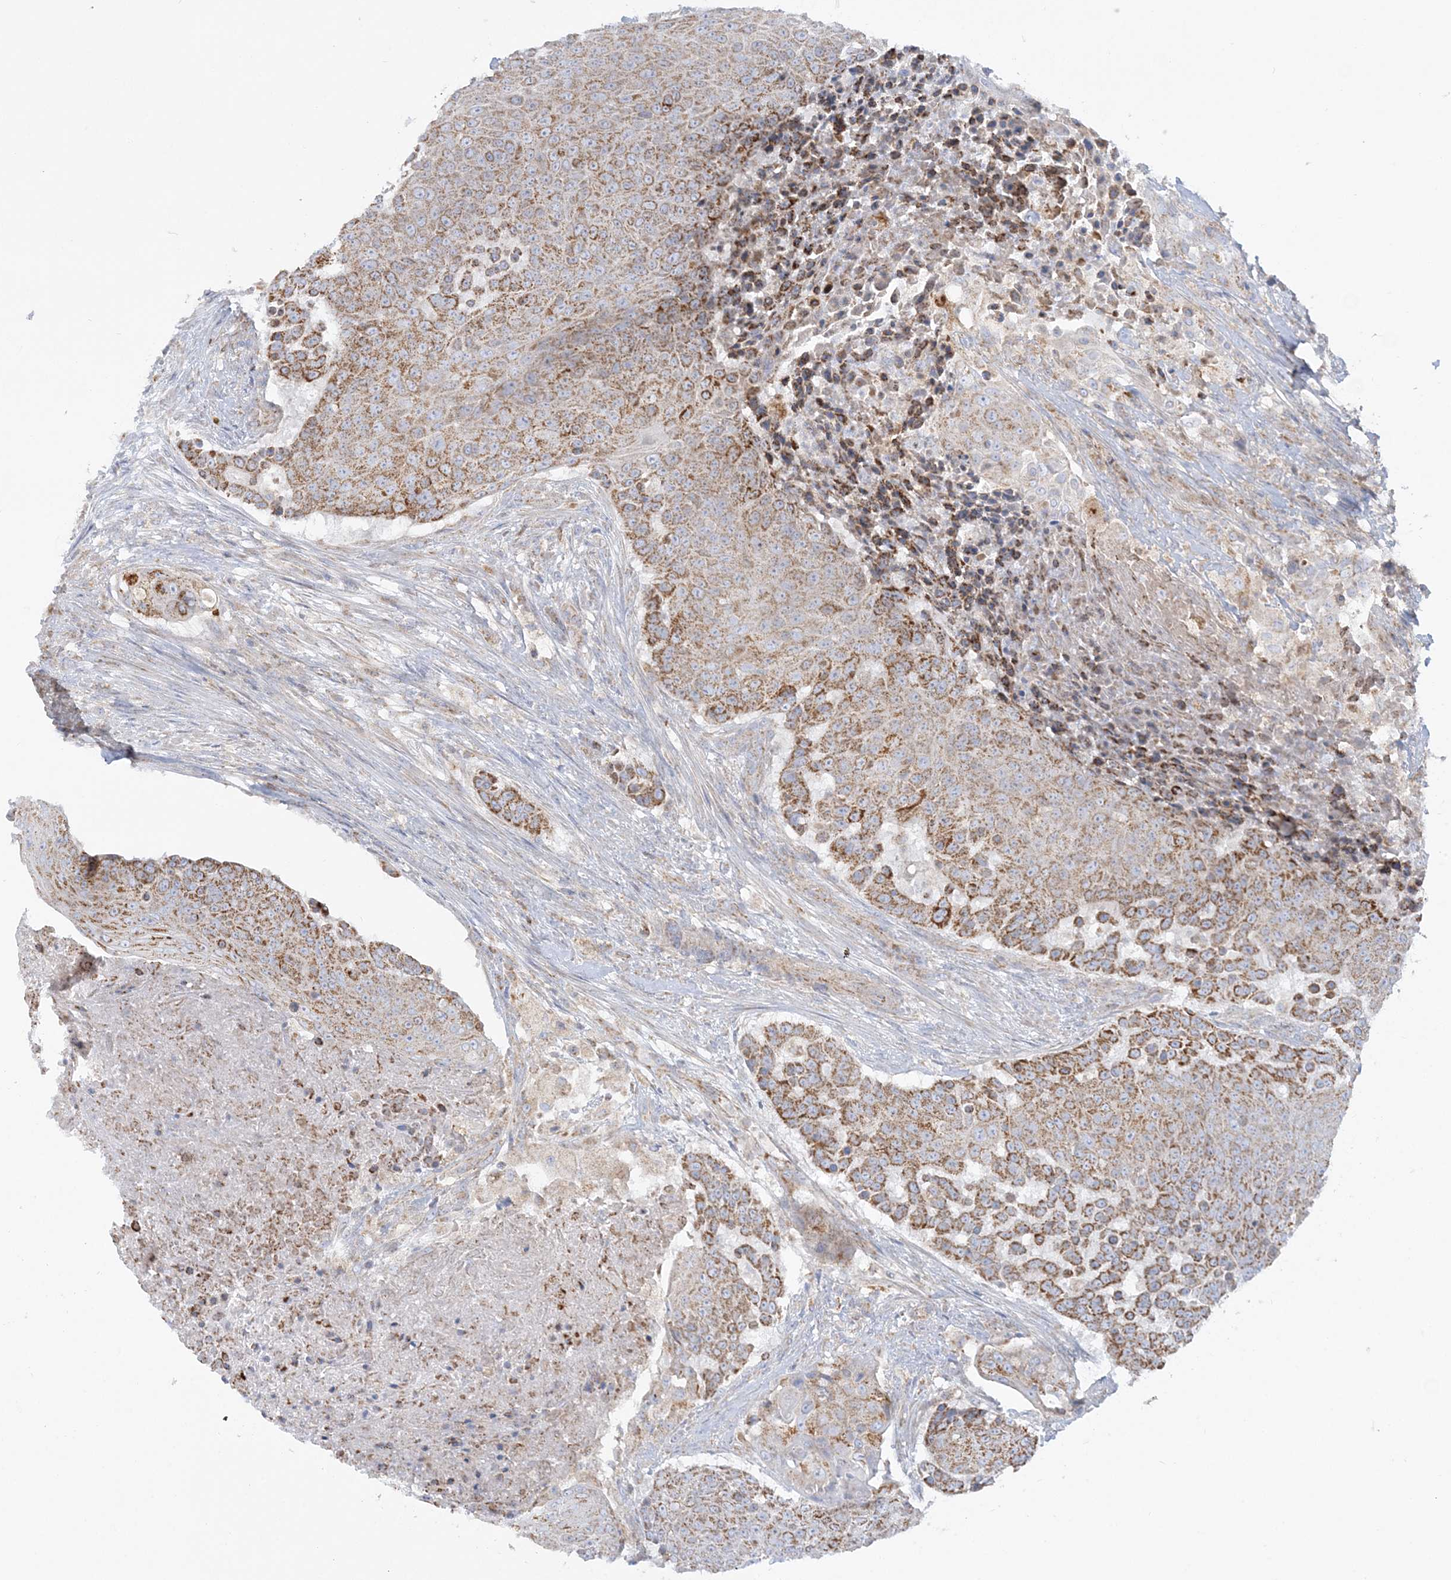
{"staining": {"intensity": "moderate", "quantity": ">75%", "location": "cytoplasmic/membranous"}, "tissue": "urothelial cancer", "cell_type": "Tumor cells", "image_type": "cancer", "snomed": [{"axis": "morphology", "description": "Urothelial carcinoma, High grade"}, {"axis": "topography", "description": "Urinary bladder"}], "caption": "Protein expression analysis of urothelial cancer reveals moderate cytoplasmic/membranous expression in approximately >75% of tumor cells. Nuclei are stained in blue.", "gene": "TBC1D14", "patient": {"sex": "female", "age": 63}}